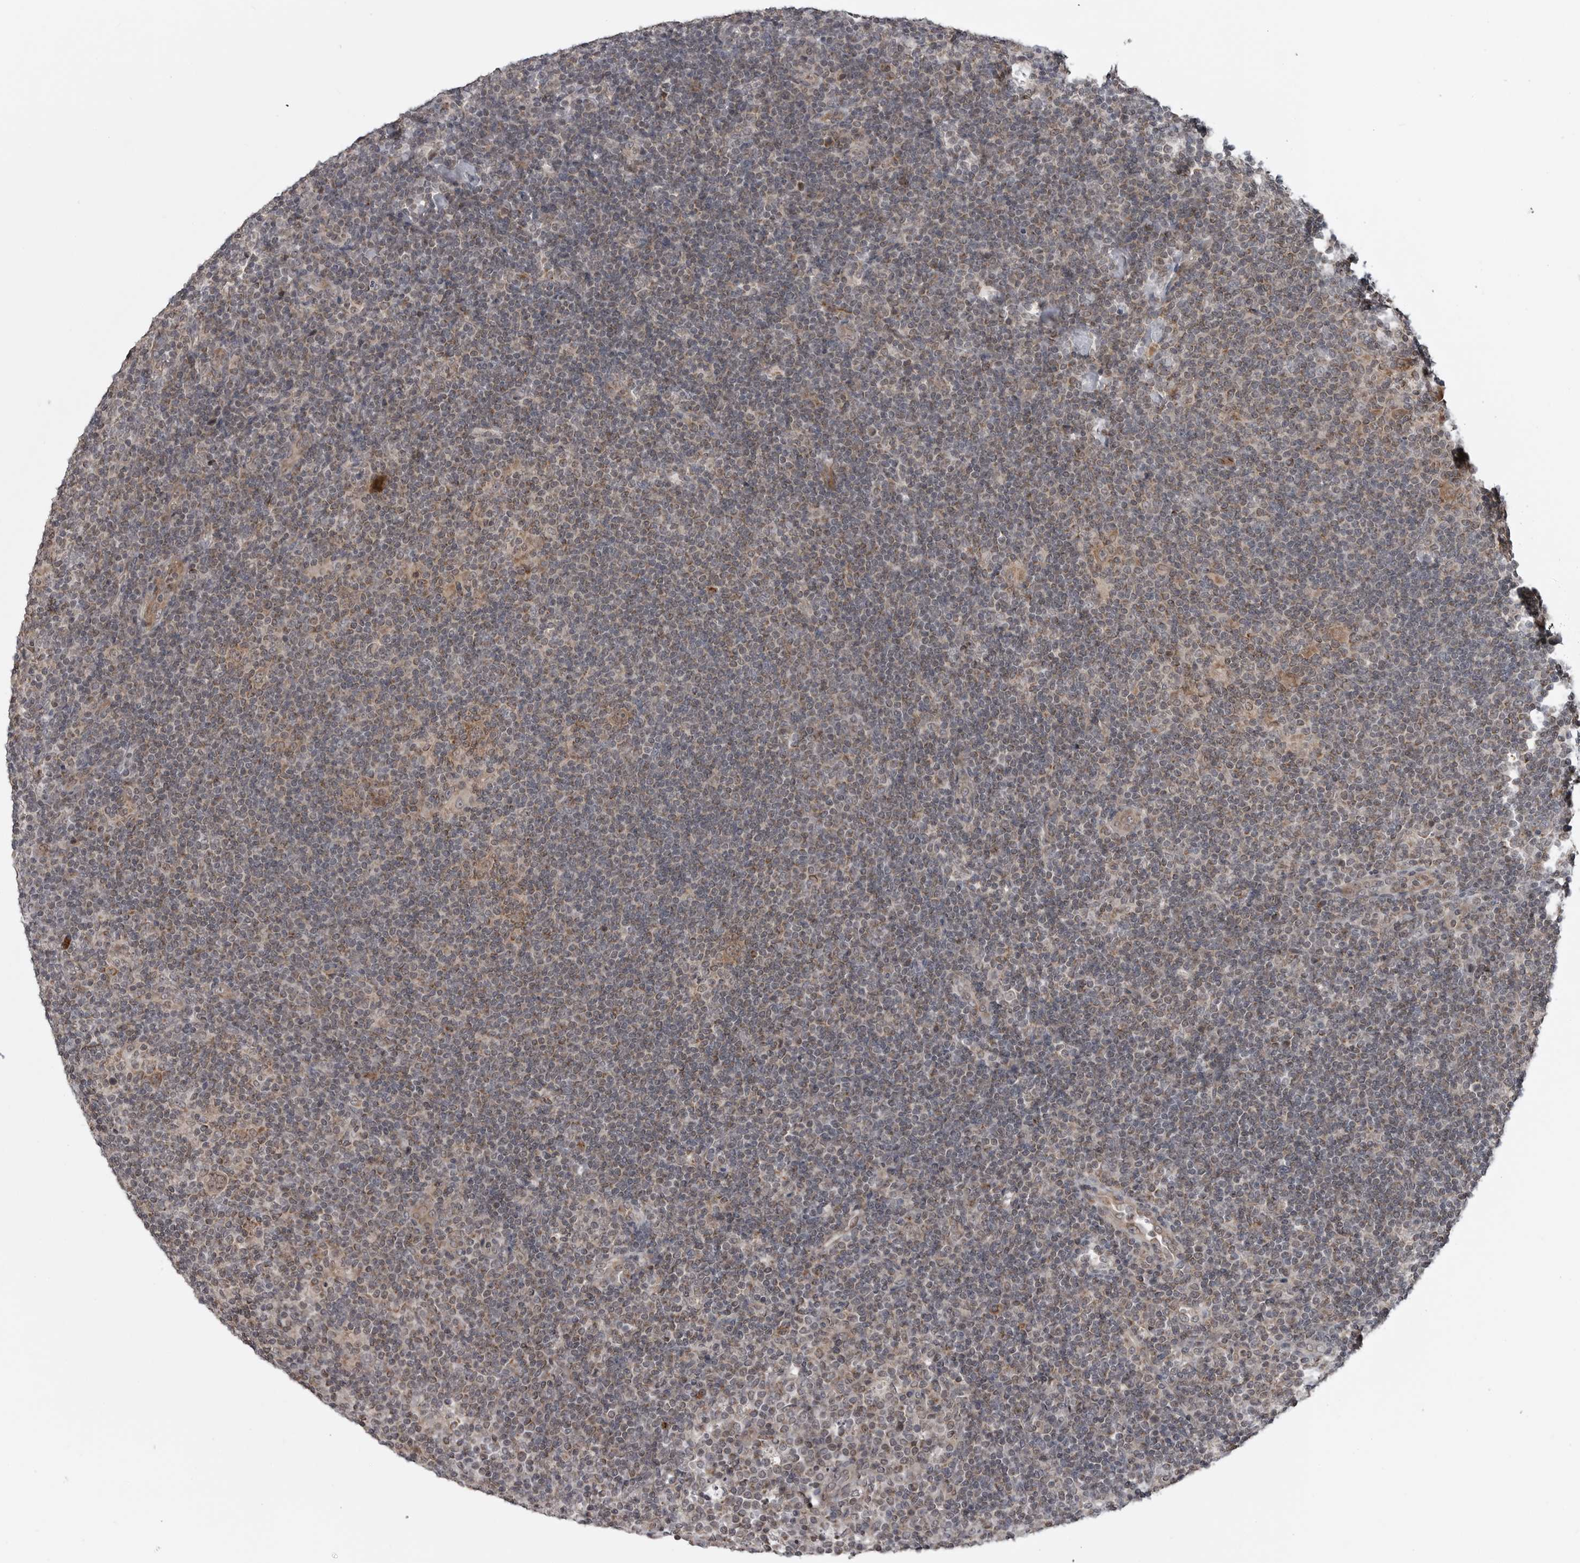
{"staining": {"intensity": "weak", "quantity": "25%-75%", "location": "cytoplasmic/membranous,nuclear"}, "tissue": "lymphoma", "cell_type": "Tumor cells", "image_type": "cancer", "snomed": [{"axis": "morphology", "description": "Hodgkin's disease, NOS"}, {"axis": "topography", "description": "Lymph node"}], "caption": "A brown stain labels weak cytoplasmic/membranous and nuclear expression of a protein in human Hodgkin's disease tumor cells.", "gene": "FAAP100", "patient": {"sex": "female", "age": 57}}